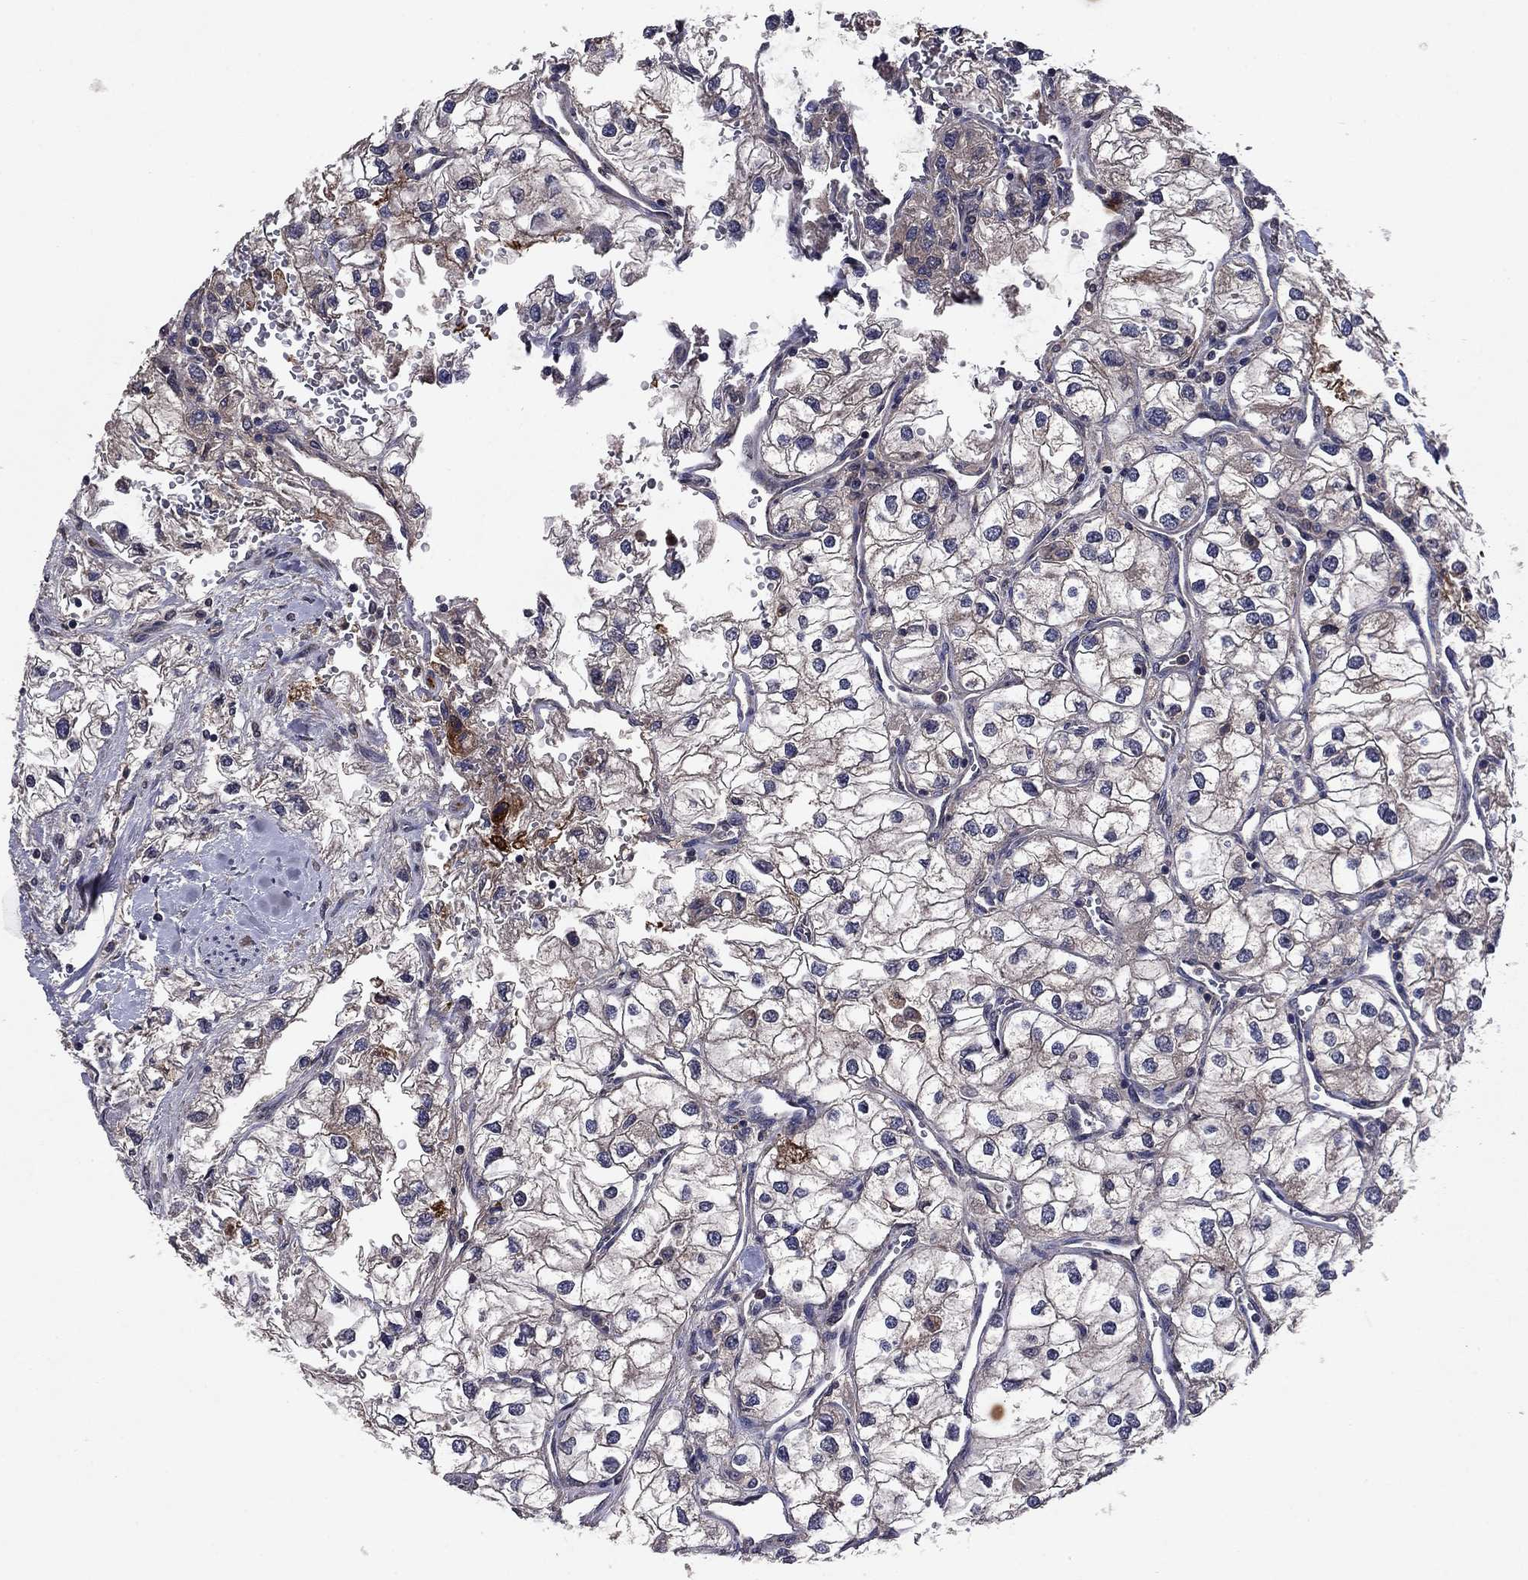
{"staining": {"intensity": "moderate", "quantity": "<25%", "location": "cytoplasmic/membranous"}, "tissue": "renal cancer", "cell_type": "Tumor cells", "image_type": "cancer", "snomed": [{"axis": "morphology", "description": "Adenocarcinoma, NOS"}, {"axis": "topography", "description": "Kidney"}], "caption": "IHC of renal cancer shows low levels of moderate cytoplasmic/membranous expression in about <25% of tumor cells.", "gene": "PROS1", "patient": {"sex": "male", "age": 59}}